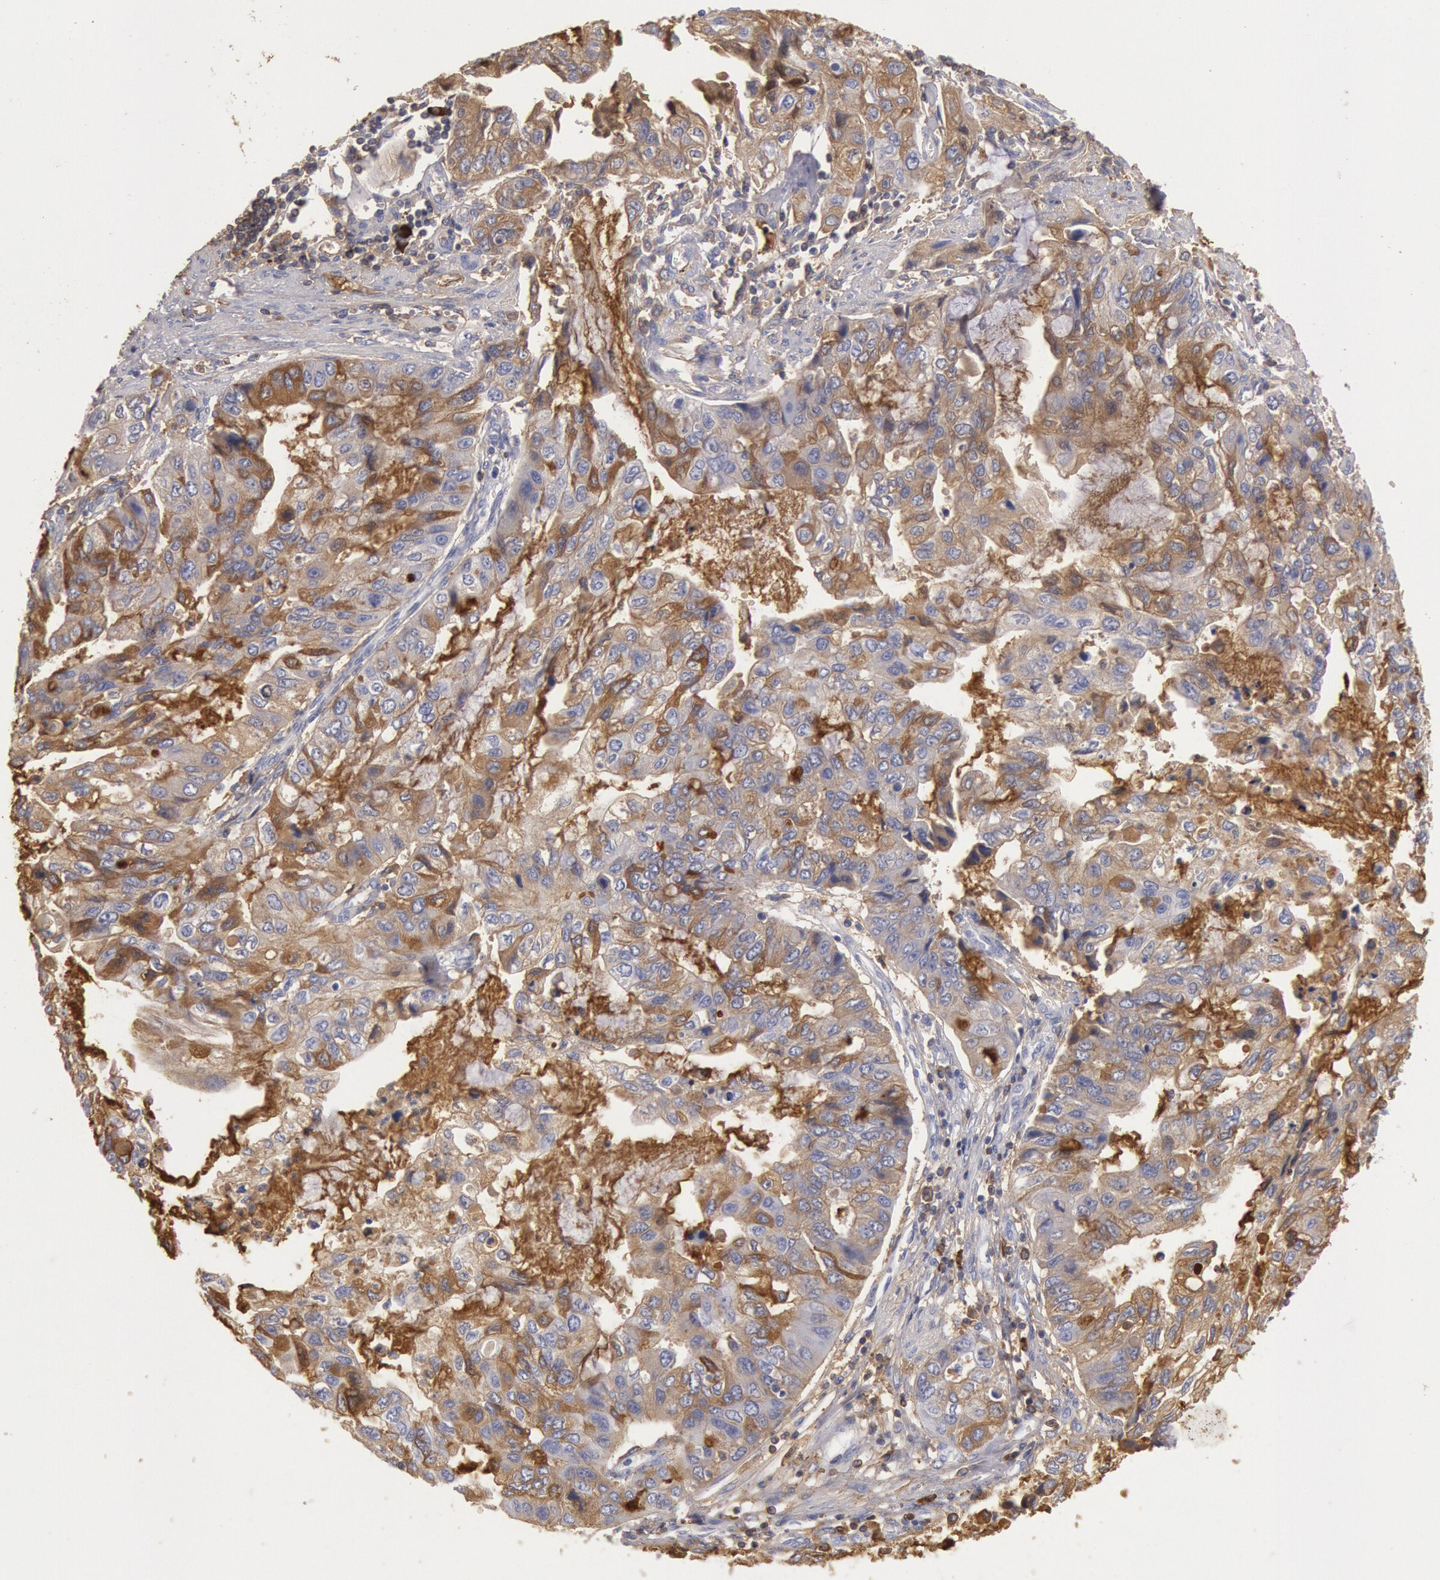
{"staining": {"intensity": "weak", "quantity": "25%-75%", "location": "cytoplasmic/membranous"}, "tissue": "stomach cancer", "cell_type": "Tumor cells", "image_type": "cancer", "snomed": [{"axis": "morphology", "description": "Adenocarcinoma, NOS"}, {"axis": "topography", "description": "Stomach, upper"}], "caption": "Stomach adenocarcinoma was stained to show a protein in brown. There is low levels of weak cytoplasmic/membranous expression in about 25%-75% of tumor cells.", "gene": "IGHA1", "patient": {"sex": "female", "age": 52}}